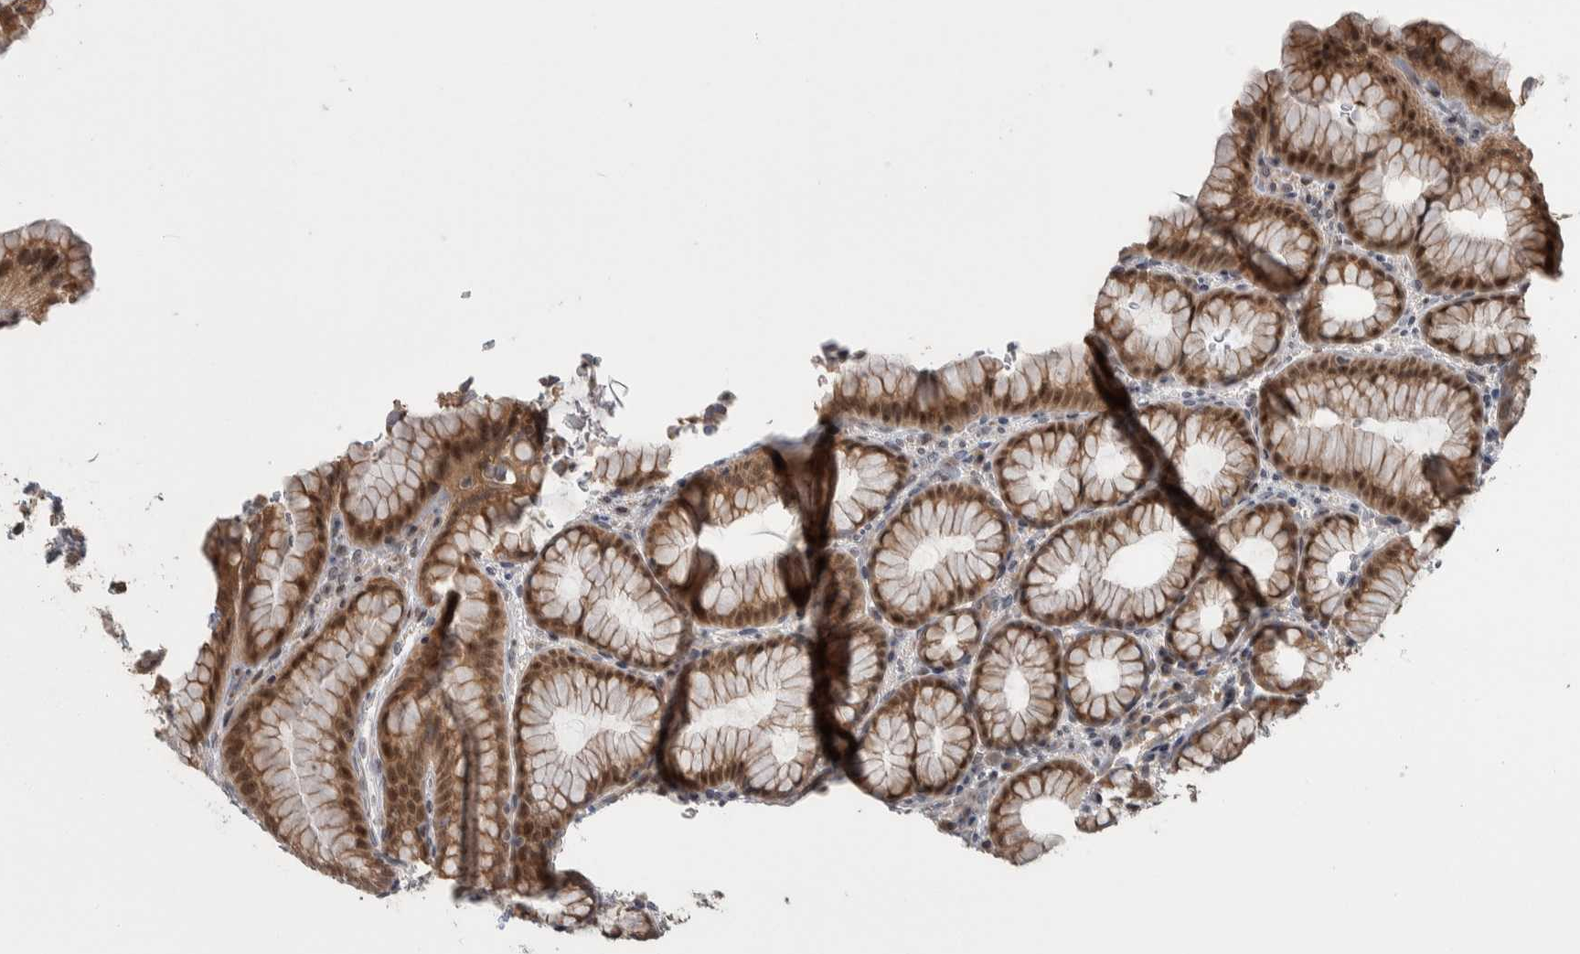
{"staining": {"intensity": "moderate", "quantity": ">75%", "location": "cytoplasmic/membranous,nuclear"}, "tissue": "stomach", "cell_type": "Glandular cells", "image_type": "normal", "snomed": [{"axis": "morphology", "description": "Normal tissue, NOS"}, {"axis": "topography", "description": "Stomach"}], "caption": "Stomach stained with DAB immunohistochemistry (IHC) reveals medium levels of moderate cytoplasmic/membranous,nuclear positivity in approximately >75% of glandular cells. The protein is stained brown, and the nuclei are stained in blue (DAB (3,3'-diaminobenzidine) IHC with brightfield microscopy, high magnification).", "gene": "PRDM4", "patient": {"sex": "male", "age": 42}}